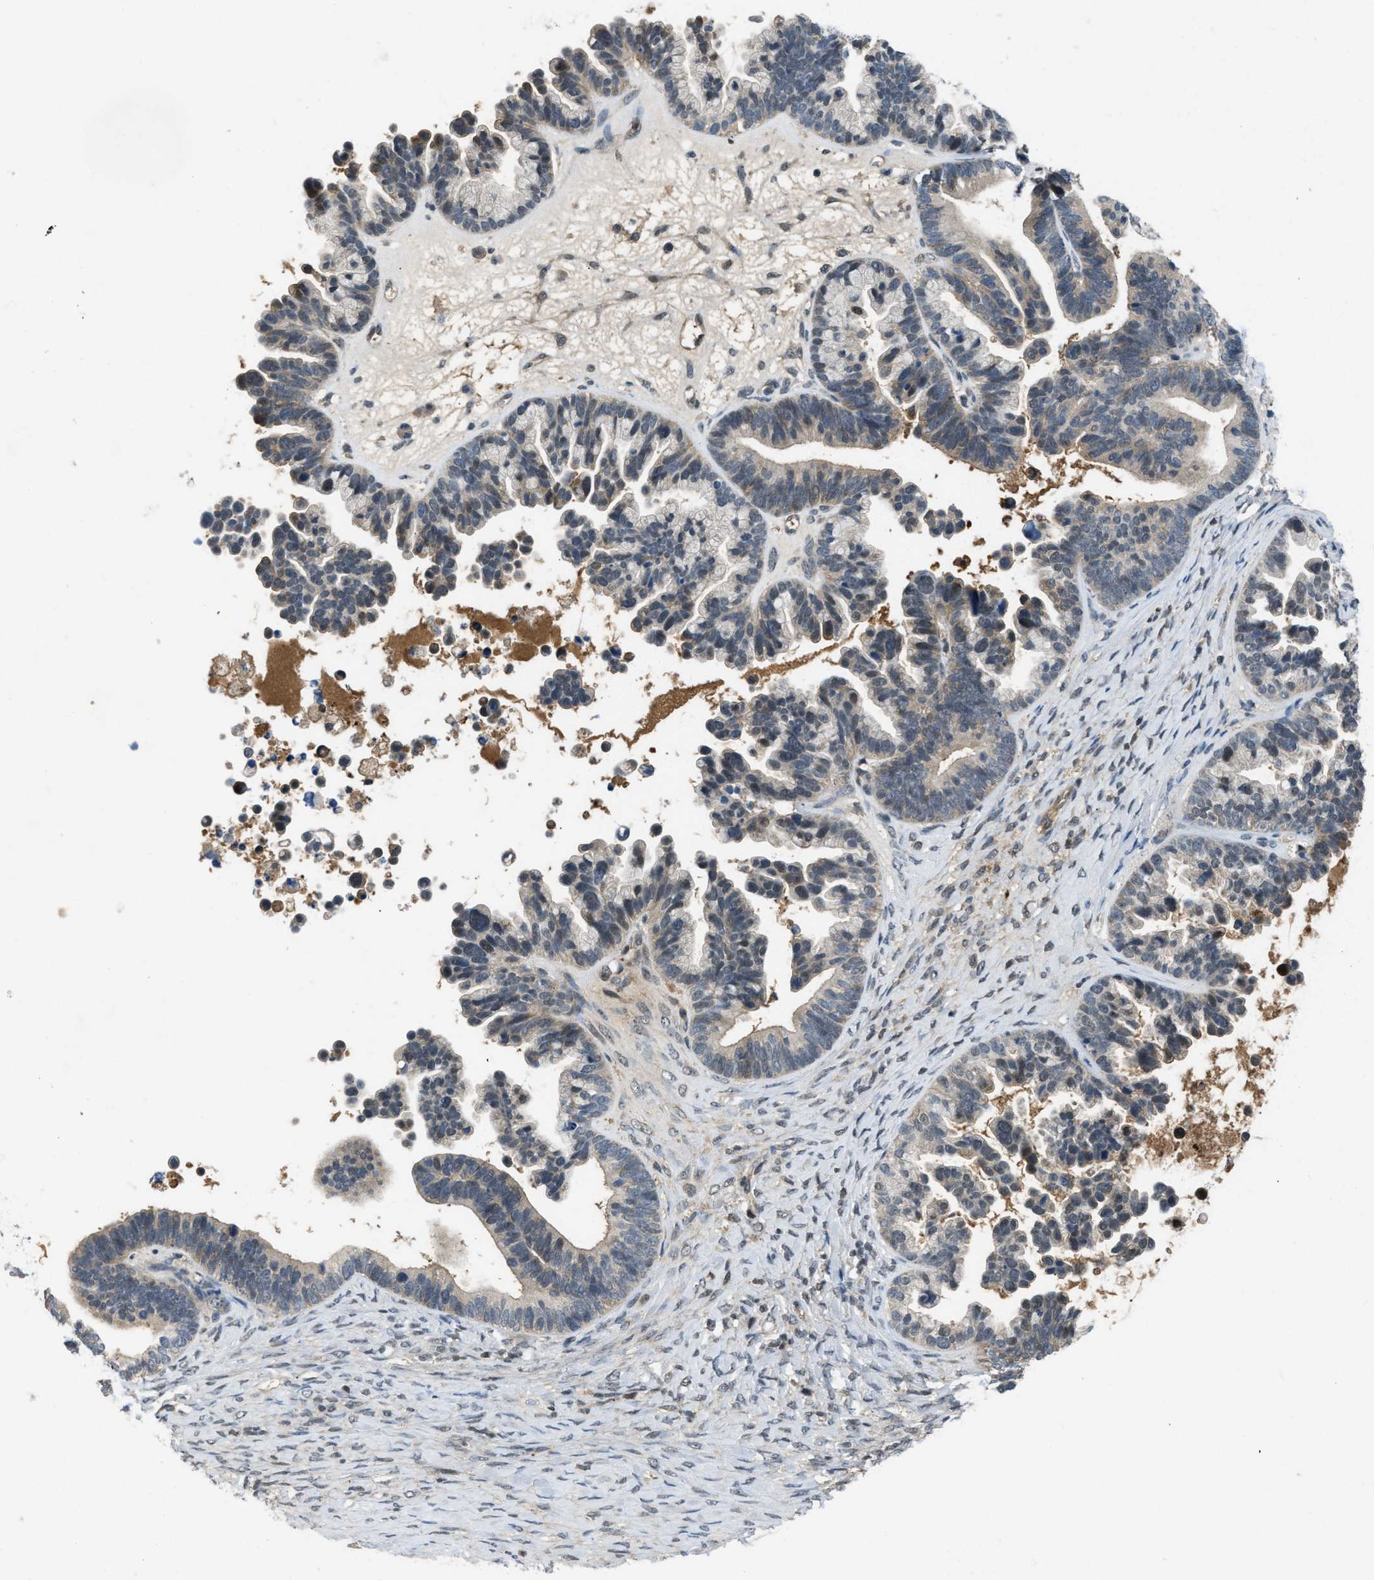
{"staining": {"intensity": "negative", "quantity": "none", "location": "none"}, "tissue": "ovarian cancer", "cell_type": "Tumor cells", "image_type": "cancer", "snomed": [{"axis": "morphology", "description": "Cystadenocarcinoma, serous, NOS"}, {"axis": "topography", "description": "Ovary"}], "caption": "IHC image of neoplastic tissue: ovarian cancer (serous cystadenocarcinoma) stained with DAB exhibits no significant protein positivity in tumor cells.", "gene": "ZNF251", "patient": {"sex": "female", "age": 56}}